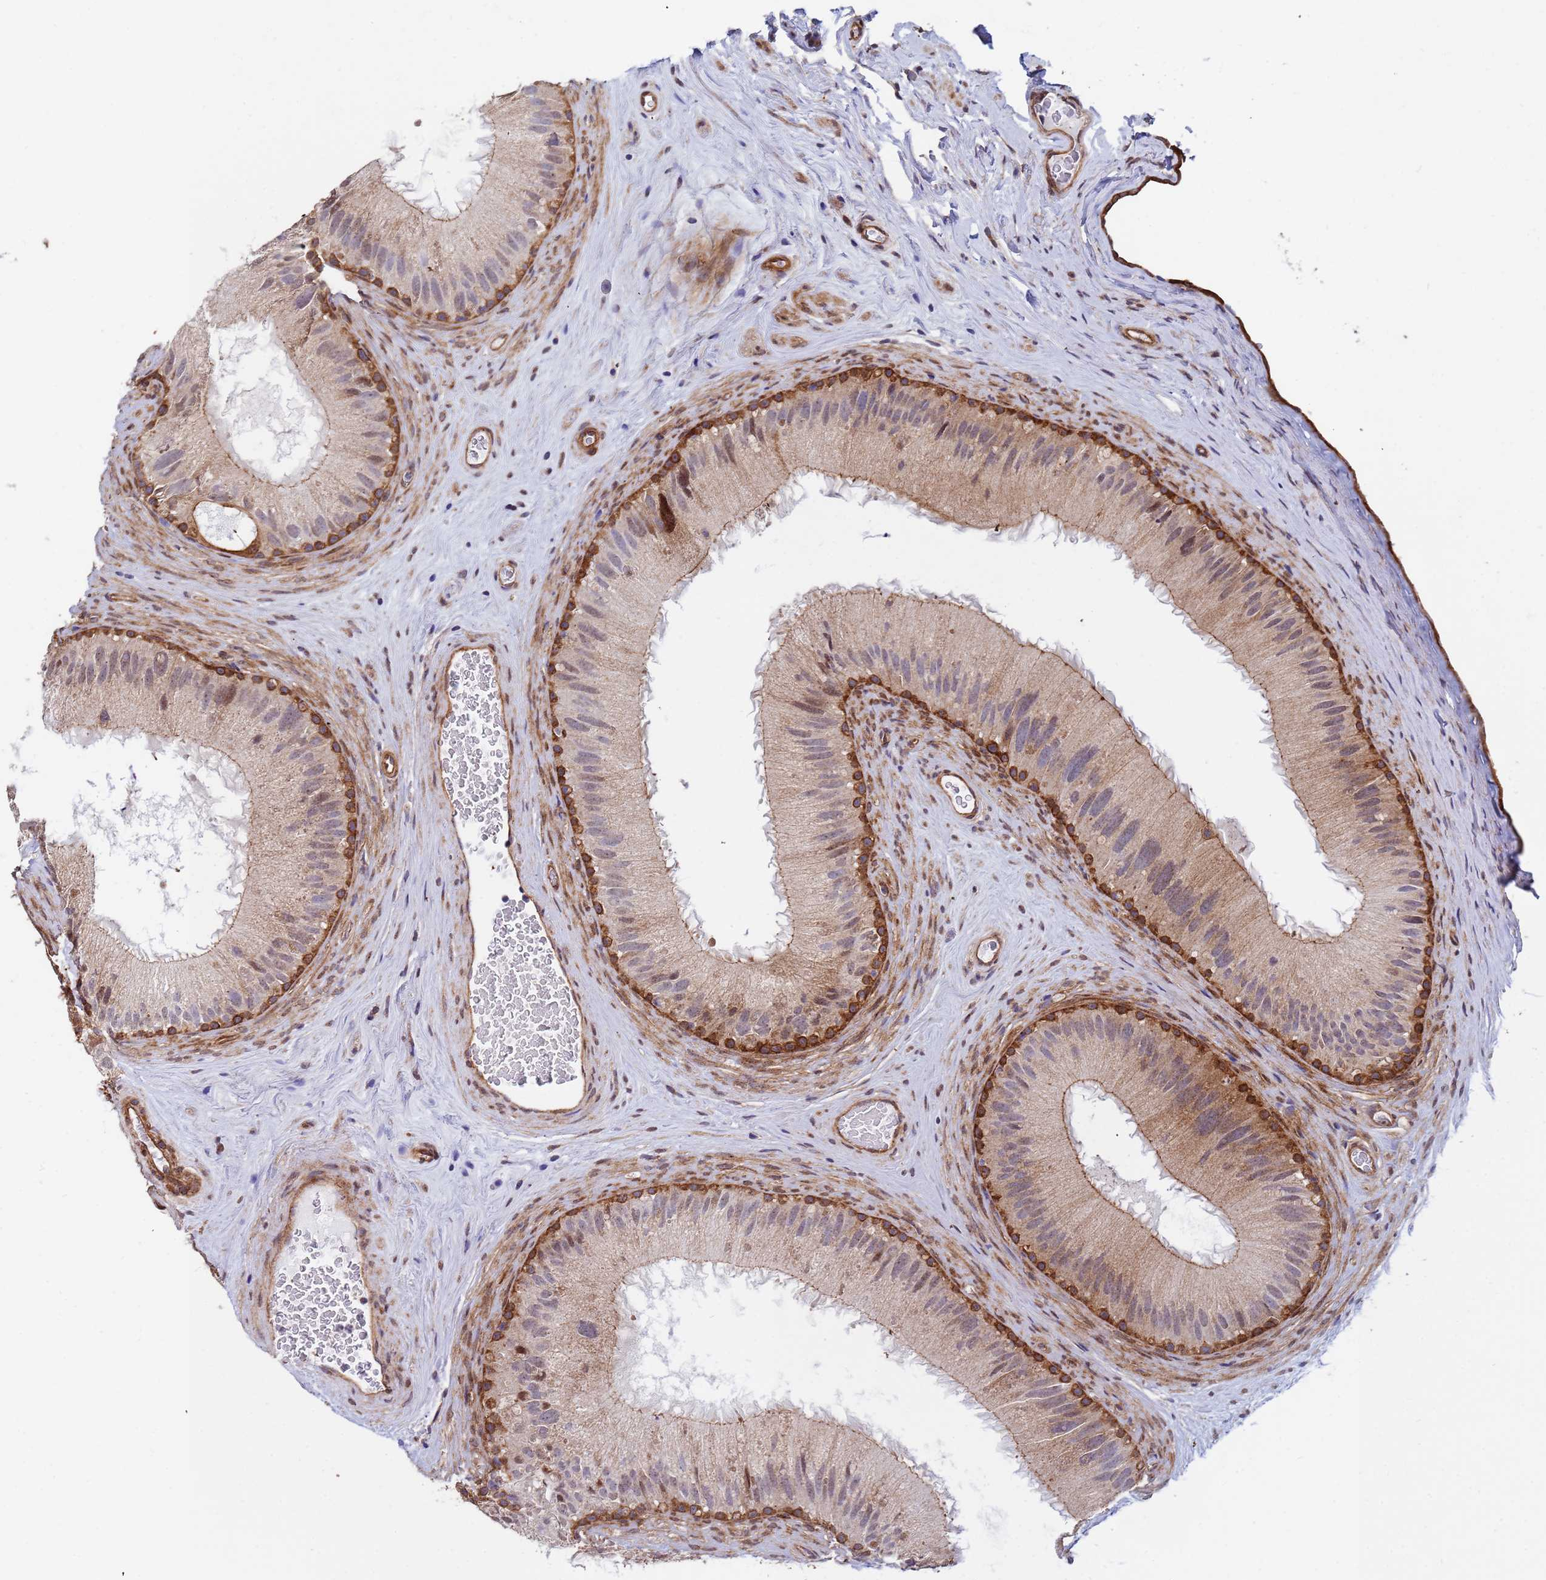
{"staining": {"intensity": "strong", "quantity": "25%-75%", "location": "cytoplasmic/membranous"}, "tissue": "epididymis", "cell_type": "Glandular cells", "image_type": "normal", "snomed": [{"axis": "morphology", "description": "Normal tissue, NOS"}, {"axis": "topography", "description": "Epididymis"}], "caption": "Protein staining of unremarkable epididymis displays strong cytoplasmic/membranous expression in about 25%-75% of glandular cells.", "gene": "TRIP6", "patient": {"sex": "male", "age": 50}}